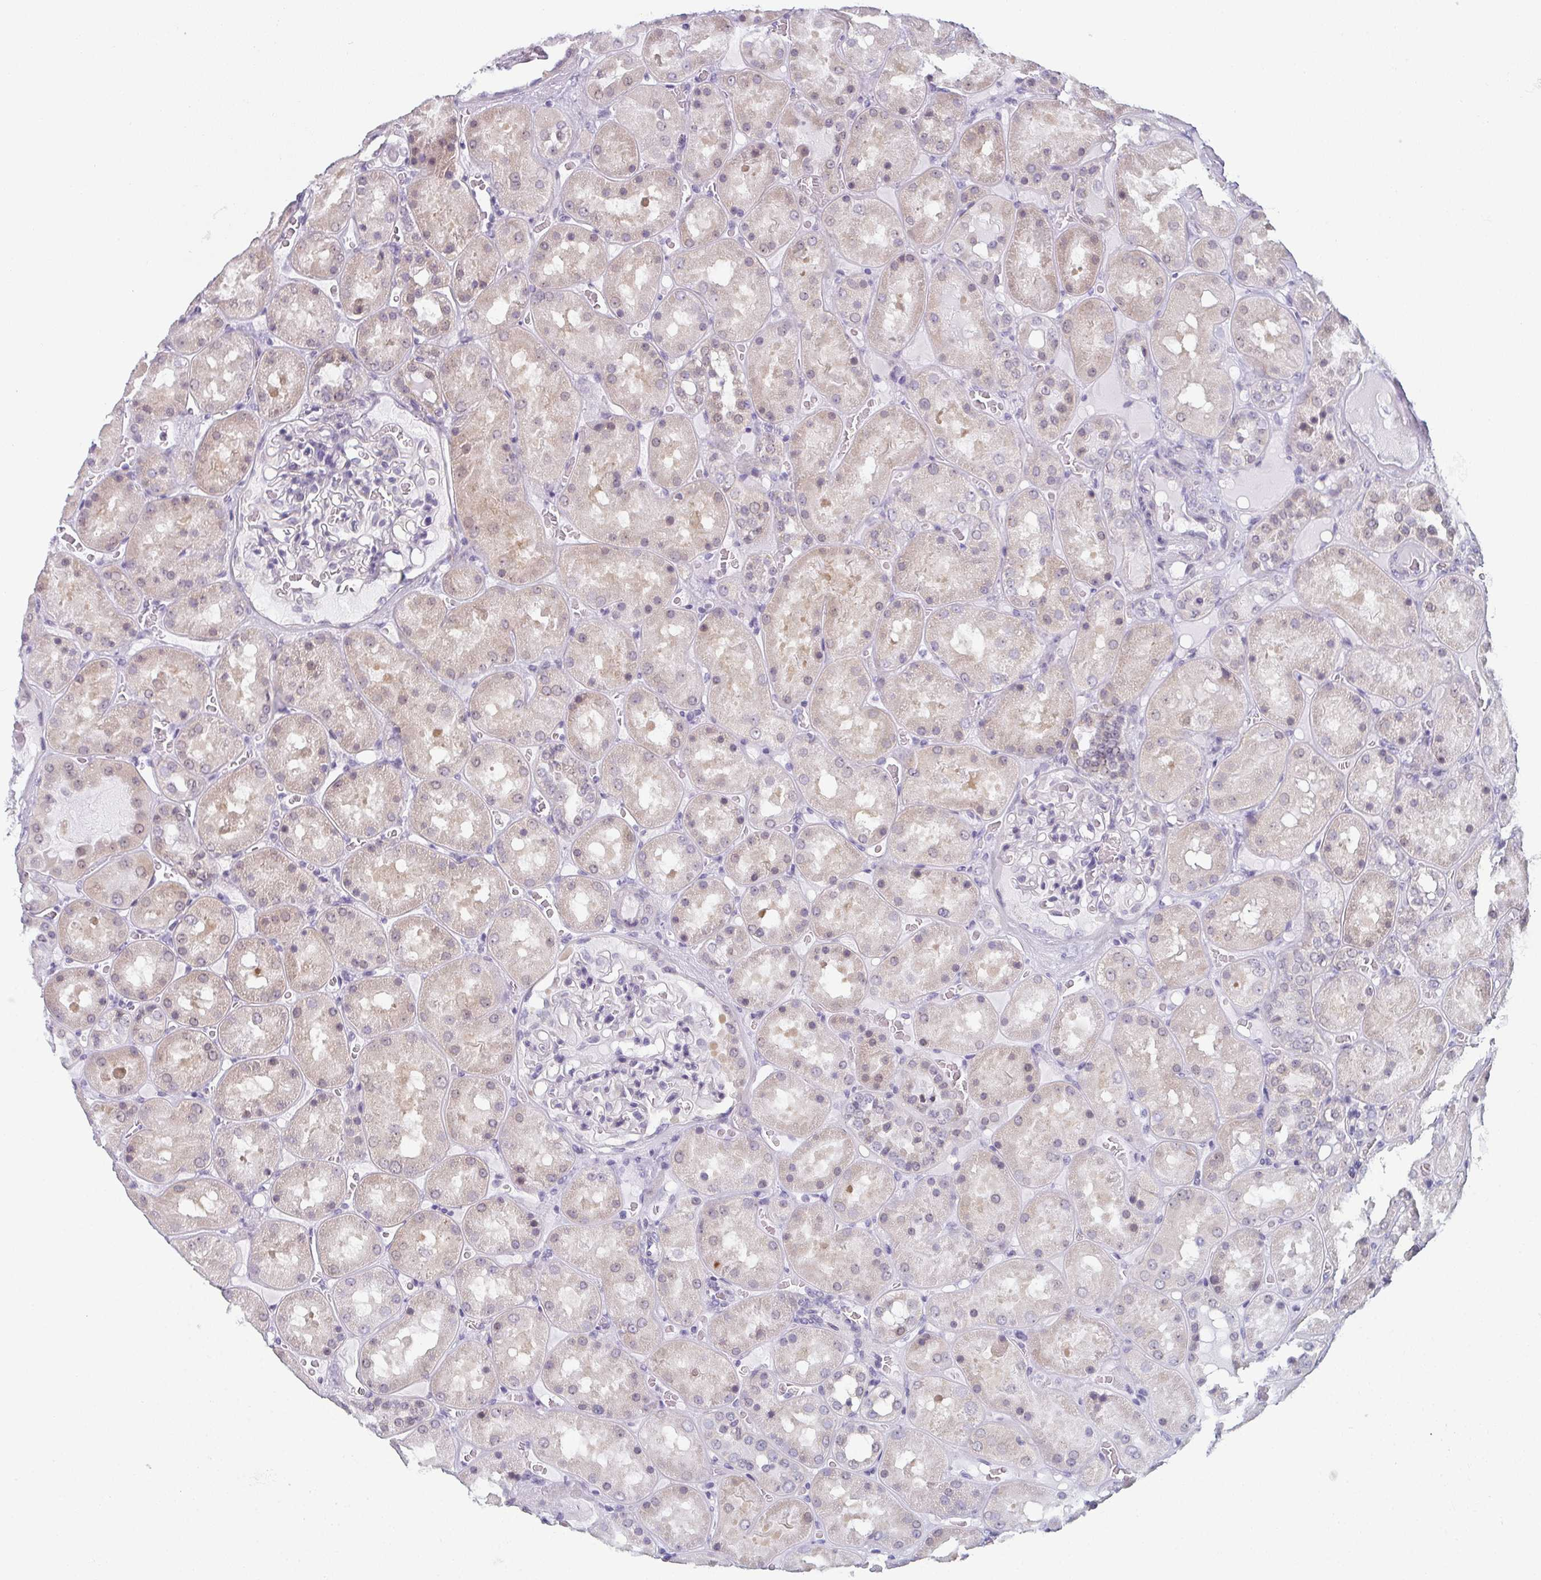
{"staining": {"intensity": "negative", "quantity": "none", "location": "none"}, "tissue": "kidney", "cell_type": "Cells in glomeruli", "image_type": "normal", "snomed": [{"axis": "morphology", "description": "Normal tissue, NOS"}, {"axis": "topography", "description": "Kidney"}], "caption": "There is no significant positivity in cells in glomeruli of kidney. (DAB immunohistochemistry (IHC) with hematoxylin counter stain).", "gene": "PYCR3", "patient": {"sex": "male", "age": 73}}